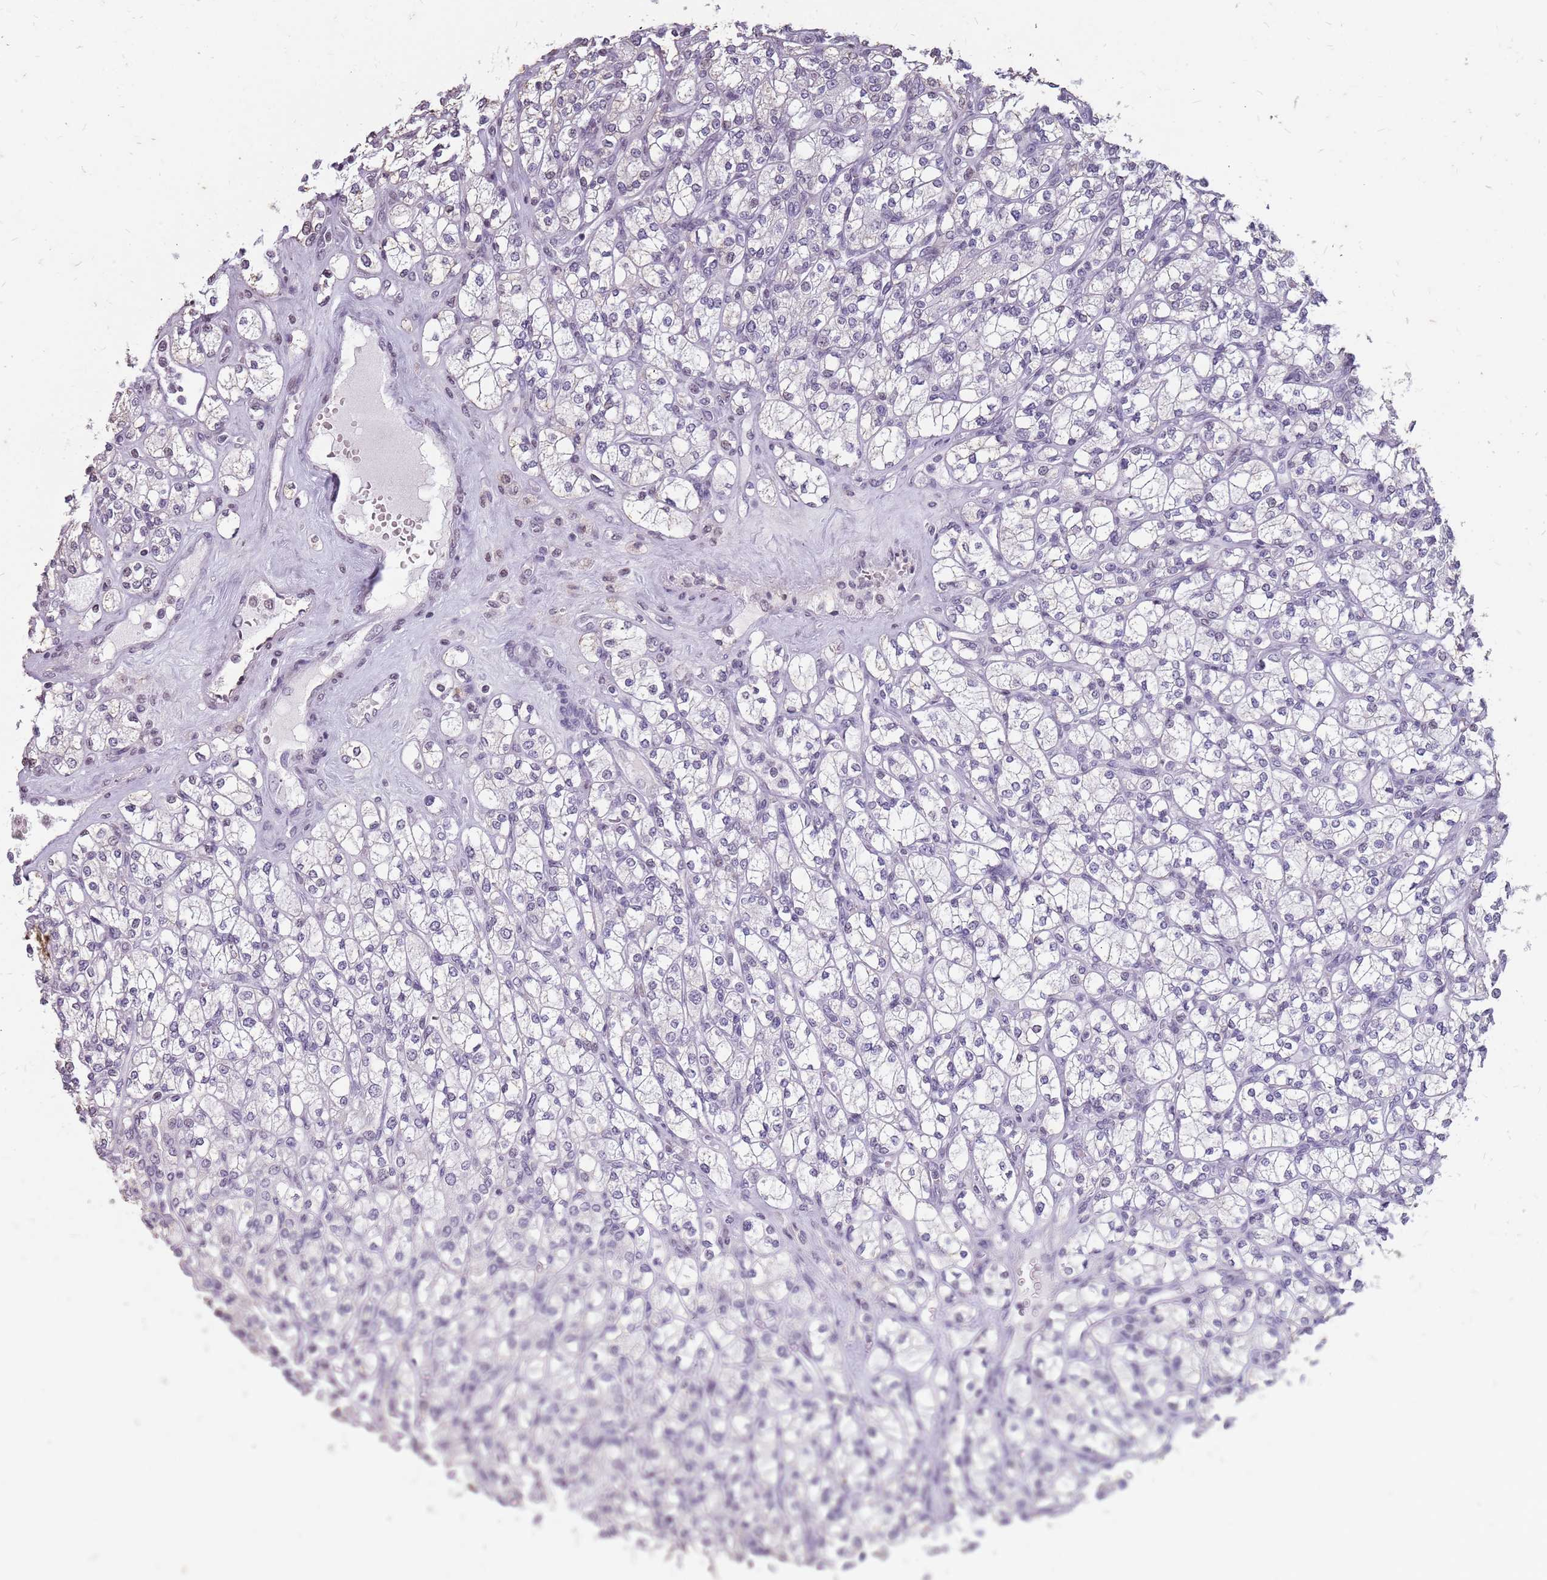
{"staining": {"intensity": "negative", "quantity": "none", "location": "none"}, "tissue": "renal cancer", "cell_type": "Tumor cells", "image_type": "cancer", "snomed": [{"axis": "morphology", "description": "Adenocarcinoma, NOS"}, {"axis": "topography", "description": "Kidney"}], "caption": "Immunohistochemistry (IHC) of human renal cancer (adenocarcinoma) reveals no expression in tumor cells.", "gene": "NEK6", "patient": {"sex": "male", "age": 77}}